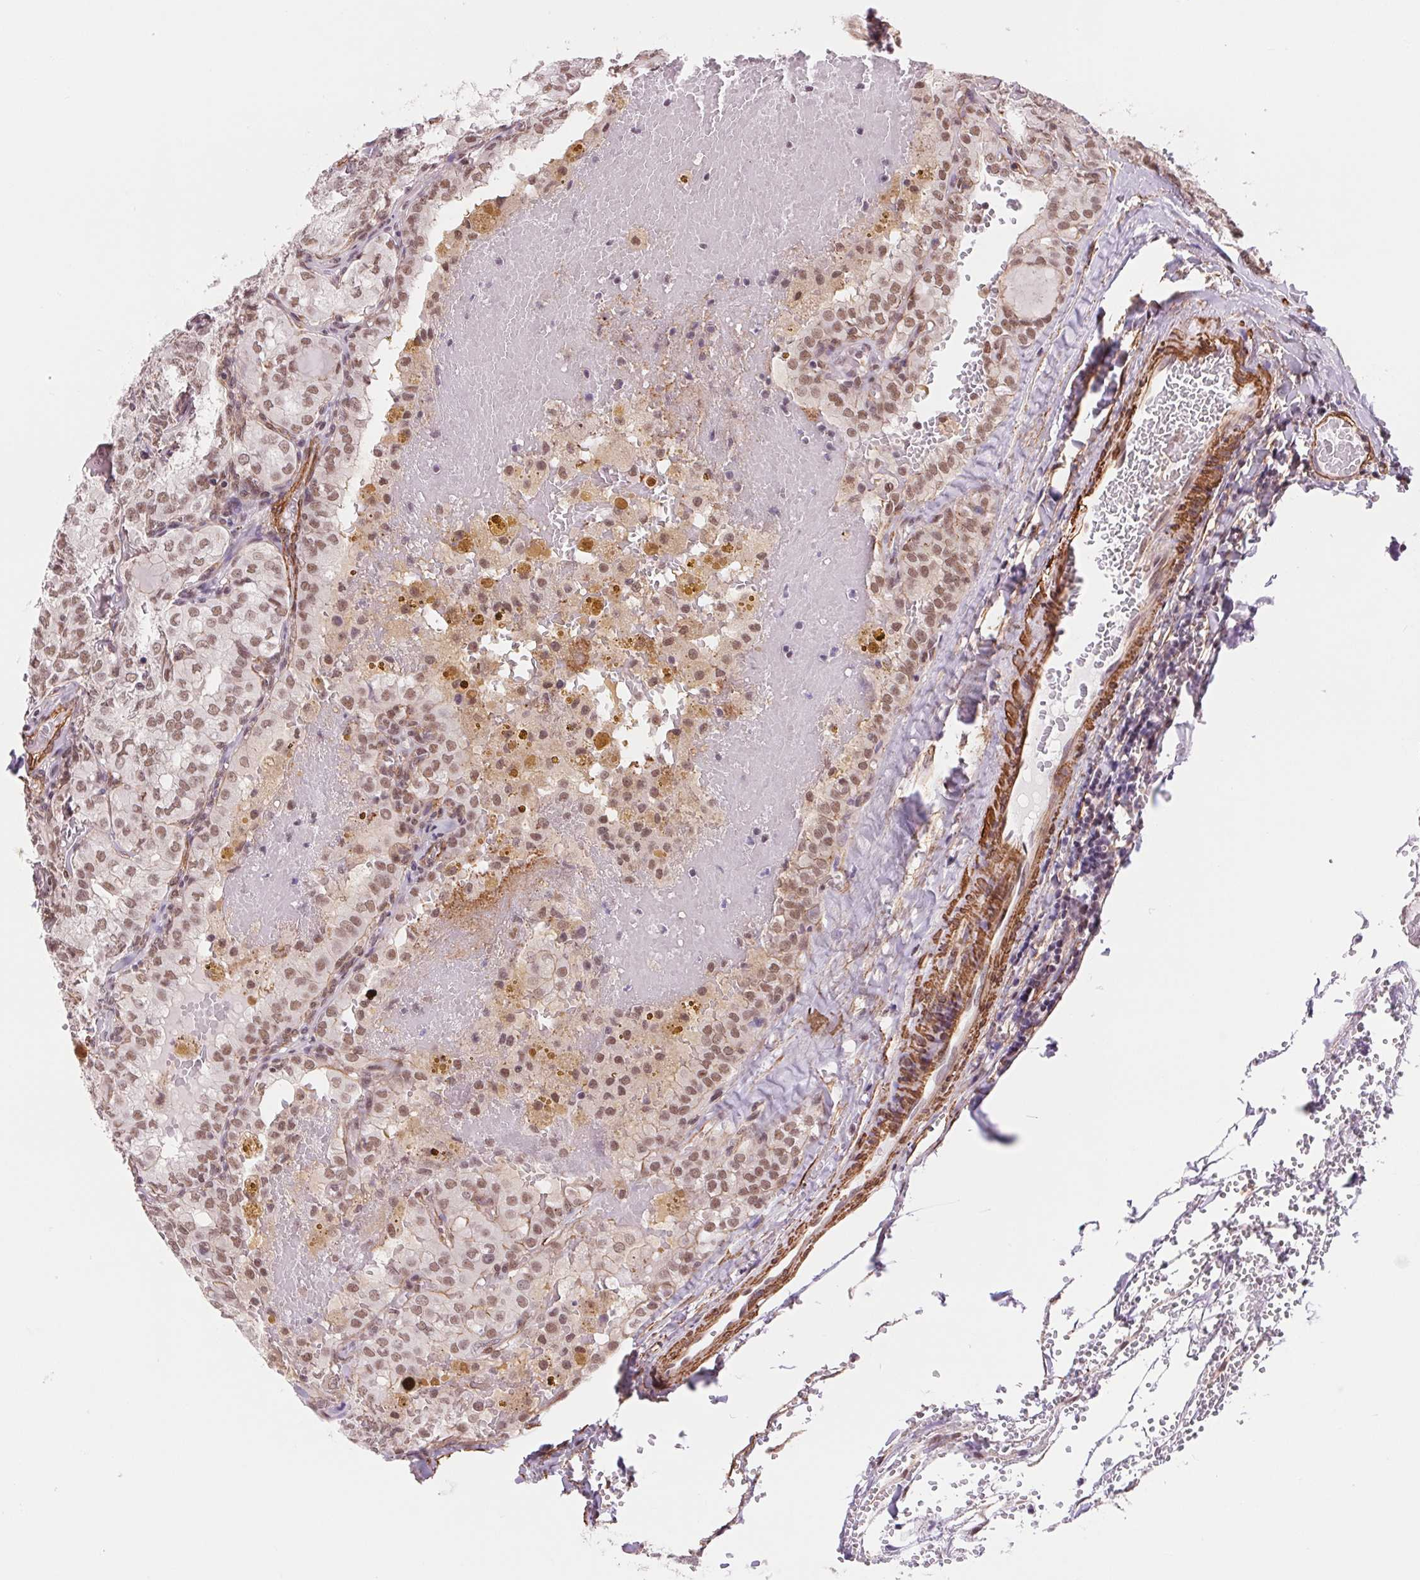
{"staining": {"intensity": "moderate", "quantity": ">75%", "location": "nuclear"}, "tissue": "thyroid cancer", "cell_type": "Tumor cells", "image_type": "cancer", "snomed": [{"axis": "morphology", "description": "Papillary adenocarcinoma, NOS"}, {"axis": "topography", "description": "Thyroid gland"}], "caption": "Thyroid cancer tissue shows moderate nuclear staining in about >75% of tumor cells, visualized by immunohistochemistry. (brown staining indicates protein expression, while blue staining denotes nuclei).", "gene": "BCAT1", "patient": {"sex": "male", "age": 20}}